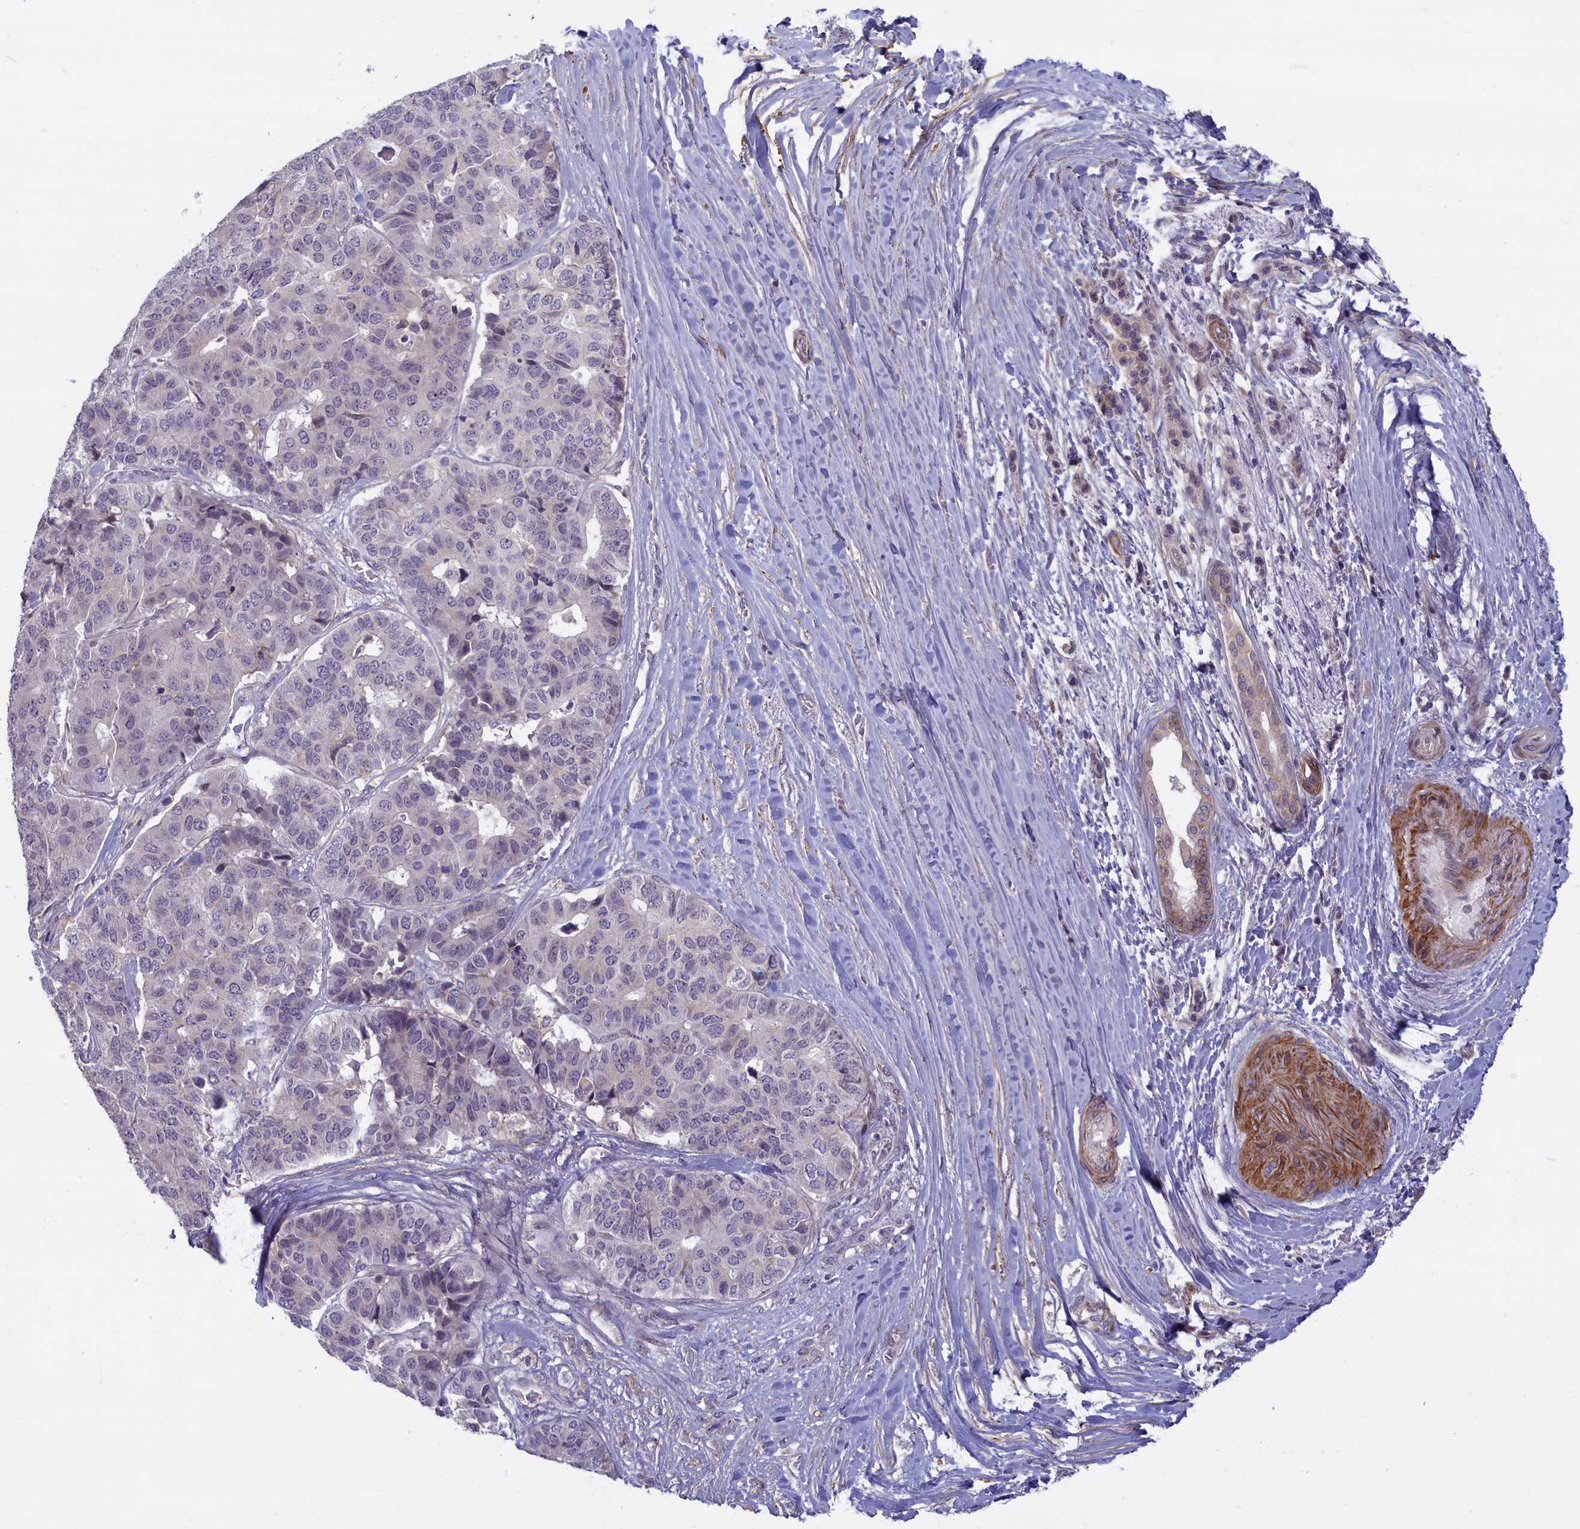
{"staining": {"intensity": "negative", "quantity": "none", "location": "none"}, "tissue": "pancreatic cancer", "cell_type": "Tumor cells", "image_type": "cancer", "snomed": [{"axis": "morphology", "description": "Adenocarcinoma, NOS"}, {"axis": "topography", "description": "Pancreas"}], "caption": "An IHC photomicrograph of pancreatic cancer is shown. There is no staining in tumor cells of pancreatic cancer. Nuclei are stained in blue.", "gene": "TRPM4", "patient": {"sex": "male", "age": 50}}